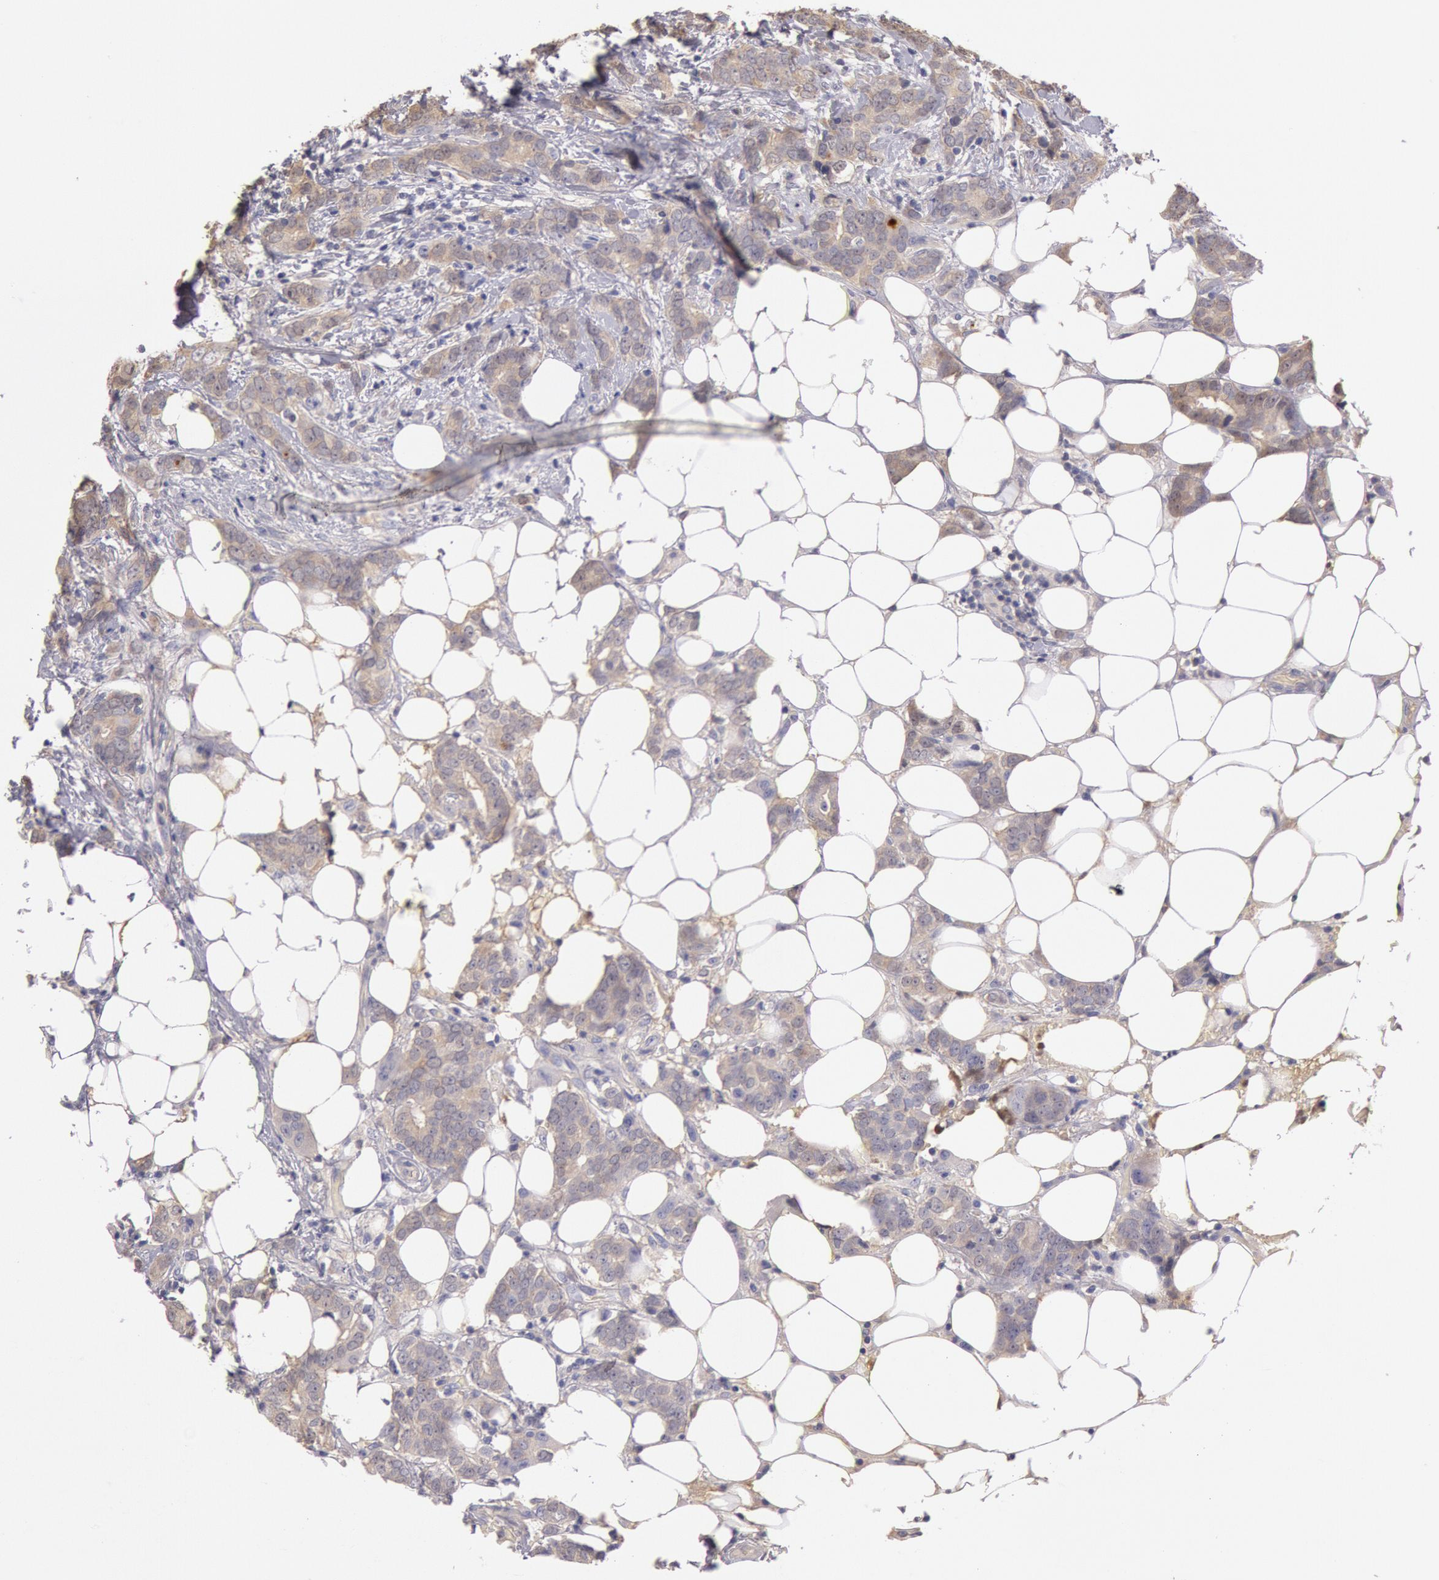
{"staining": {"intensity": "negative", "quantity": "none", "location": "none"}, "tissue": "breast cancer", "cell_type": "Tumor cells", "image_type": "cancer", "snomed": [{"axis": "morphology", "description": "Duct carcinoma"}, {"axis": "topography", "description": "Breast"}], "caption": "This is an immunohistochemistry (IHC) image of human breast cancer. There is no staining in tumor cells.", "gene": "C1R", "patient": {"sex": "female", "age": 53}}